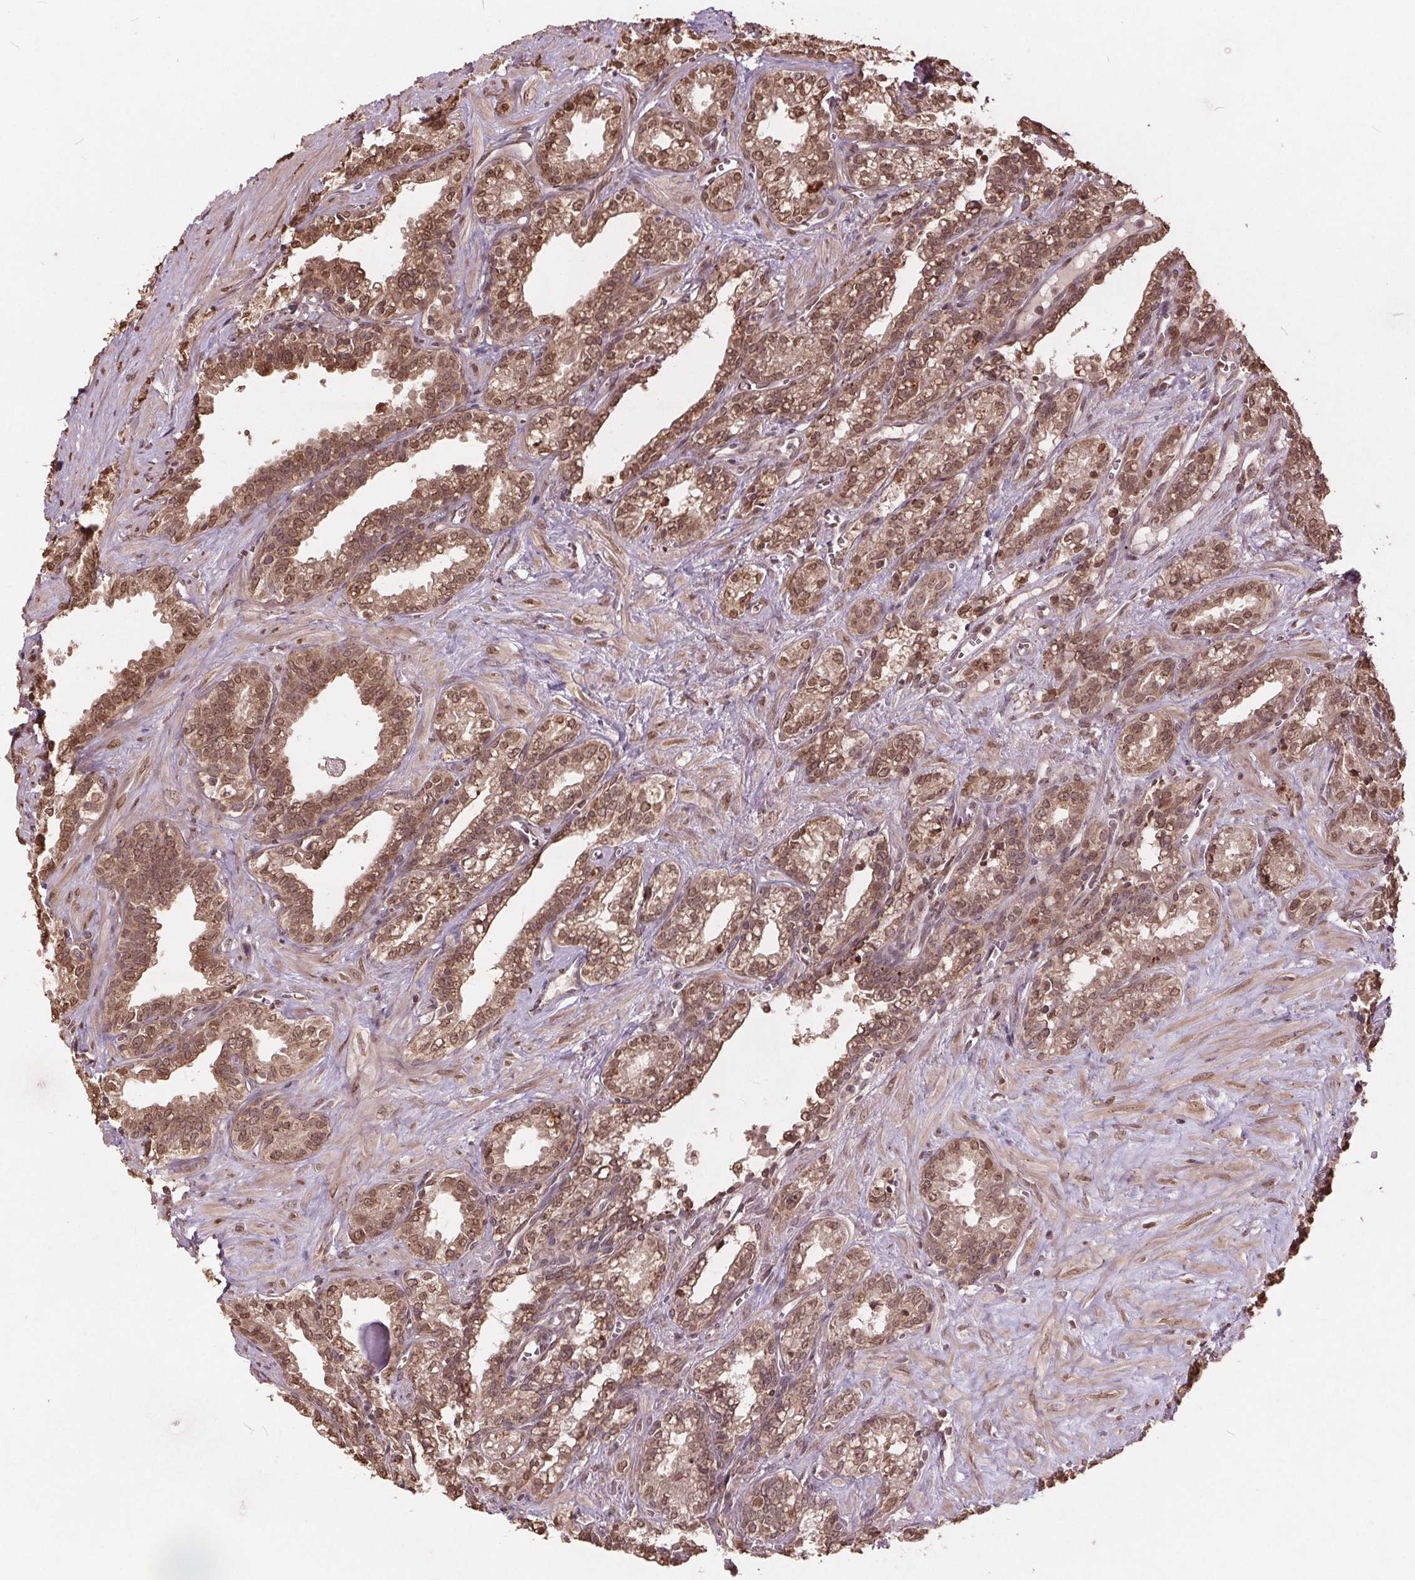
{"staining": {"intensity": "moderate", "quantity": ">75%", "location": "cytoplasmic/membranous,nuclear"}, "tissue": "seminal vesicle", "cell_type": "Glandular cells", "image_type": "normal", "snomed": [{"axis": "morphology", "description": "Normal tissue, NOS"}, {"axis": "morphology", "description": "Urothelial carcinoma, NOS"}, {"axis": "topography", "description": "Urinary bladder"}, {"axis": "topography", "description": "Seminal veicle"}], "caption": "Seminal vesicle stained with a brown dye exhibits moderate cytoplasmic/membranous,nuclear positive staining in approximately >75% of glandular cells.", "gene": "HIF1AN", "patient": {"sex": "male", "age": 76}}